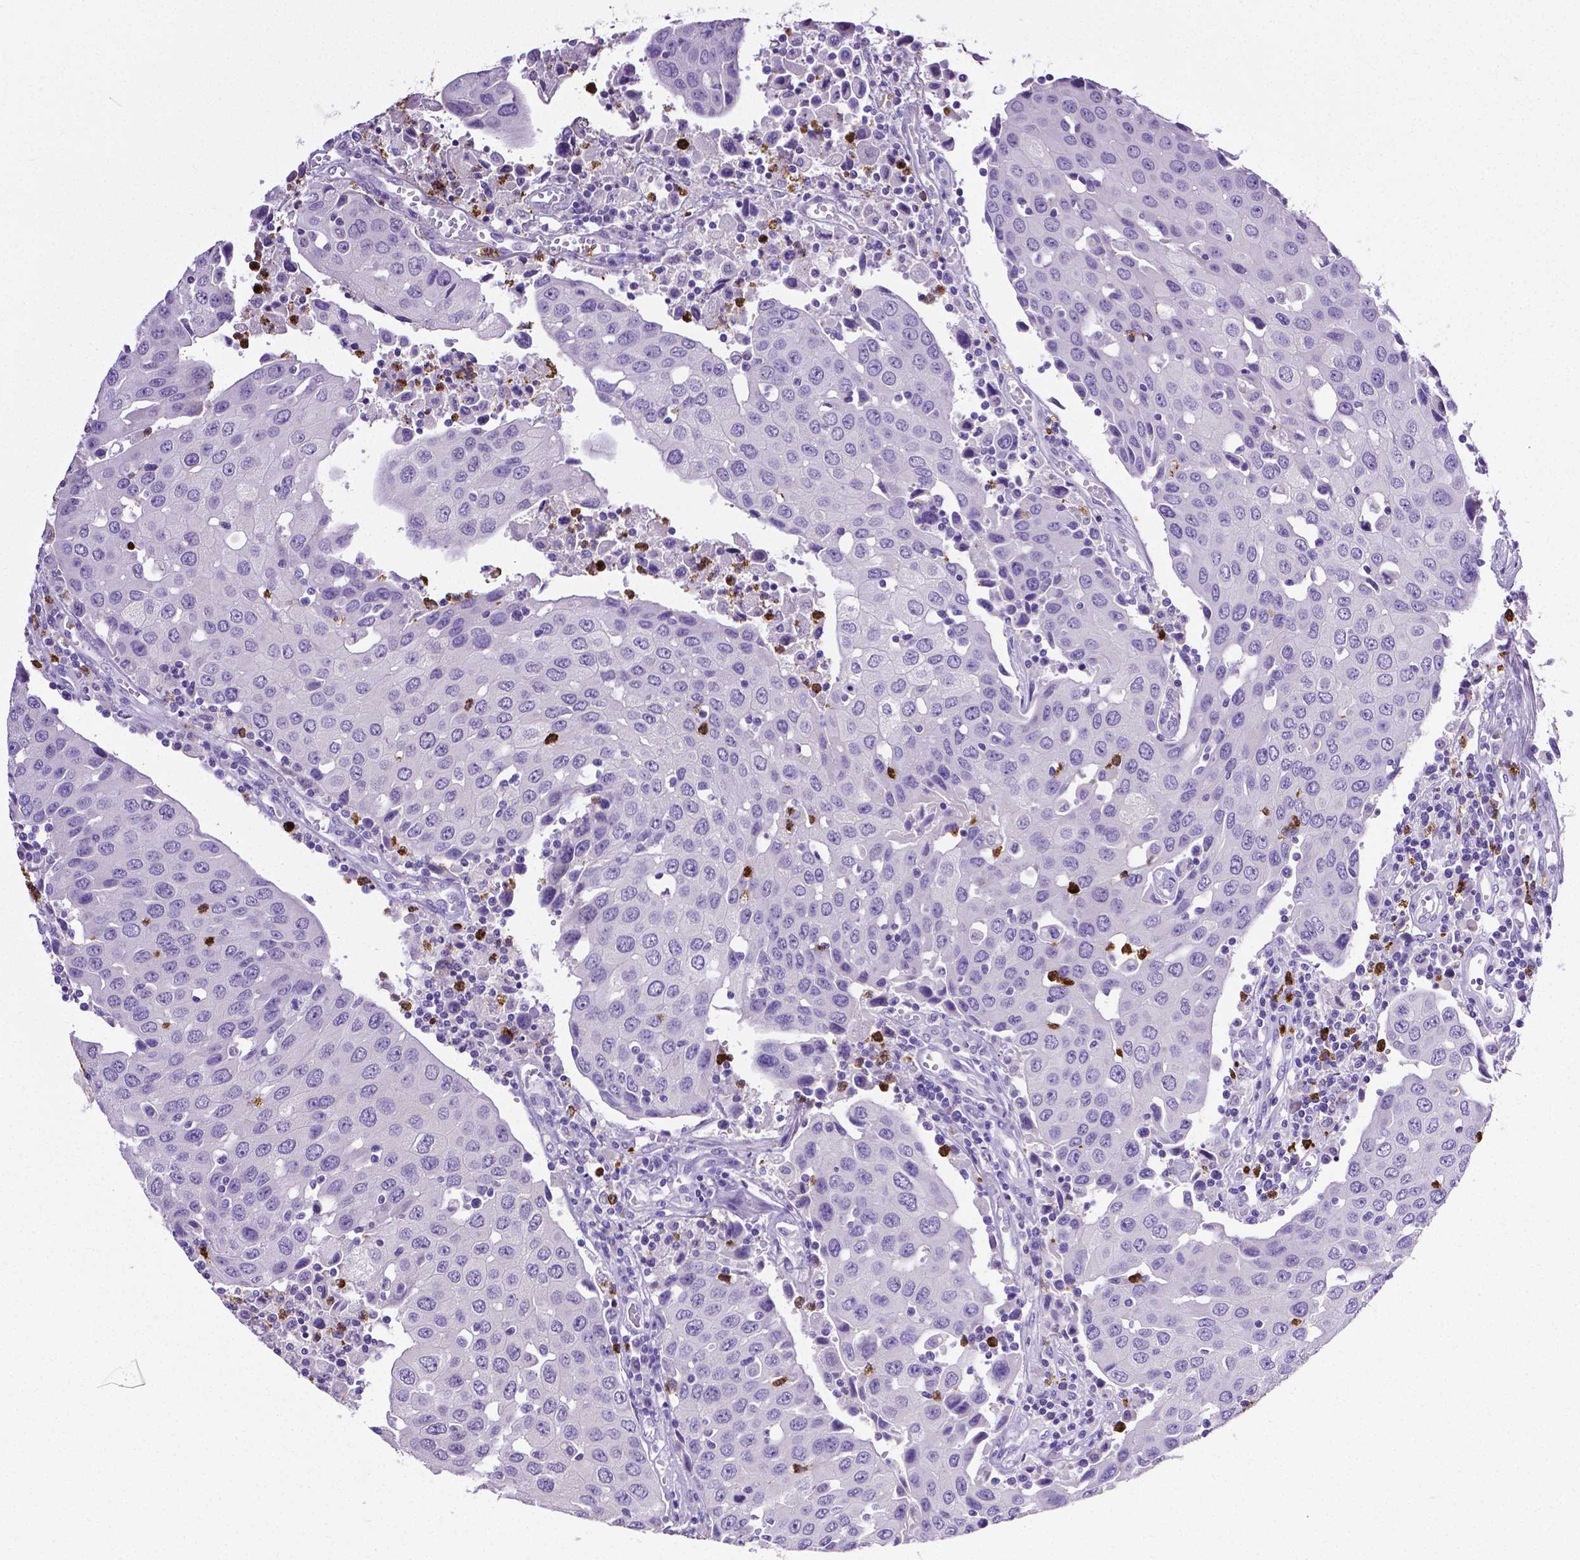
{"staining": {"intensity": "negative", "quantity": "none", "location": "none"}, "tissue": "urothelial cancer", "cell_type": "Tumor cells", "image_type": "cancer", "snomed": [{"axis": "morphology", "description": "Urothelial carcinoma, High grade"}, {"axis": "topography", "description": "Urinary bladder"}], "caption": "DAB (3,3'-diaminobenzidine) immunohistochemical staining of urothelial cancer shows no significant positivity in tumor cells.", "gene": "MMP9", "patient": {"sex": "female", "age": 85}}